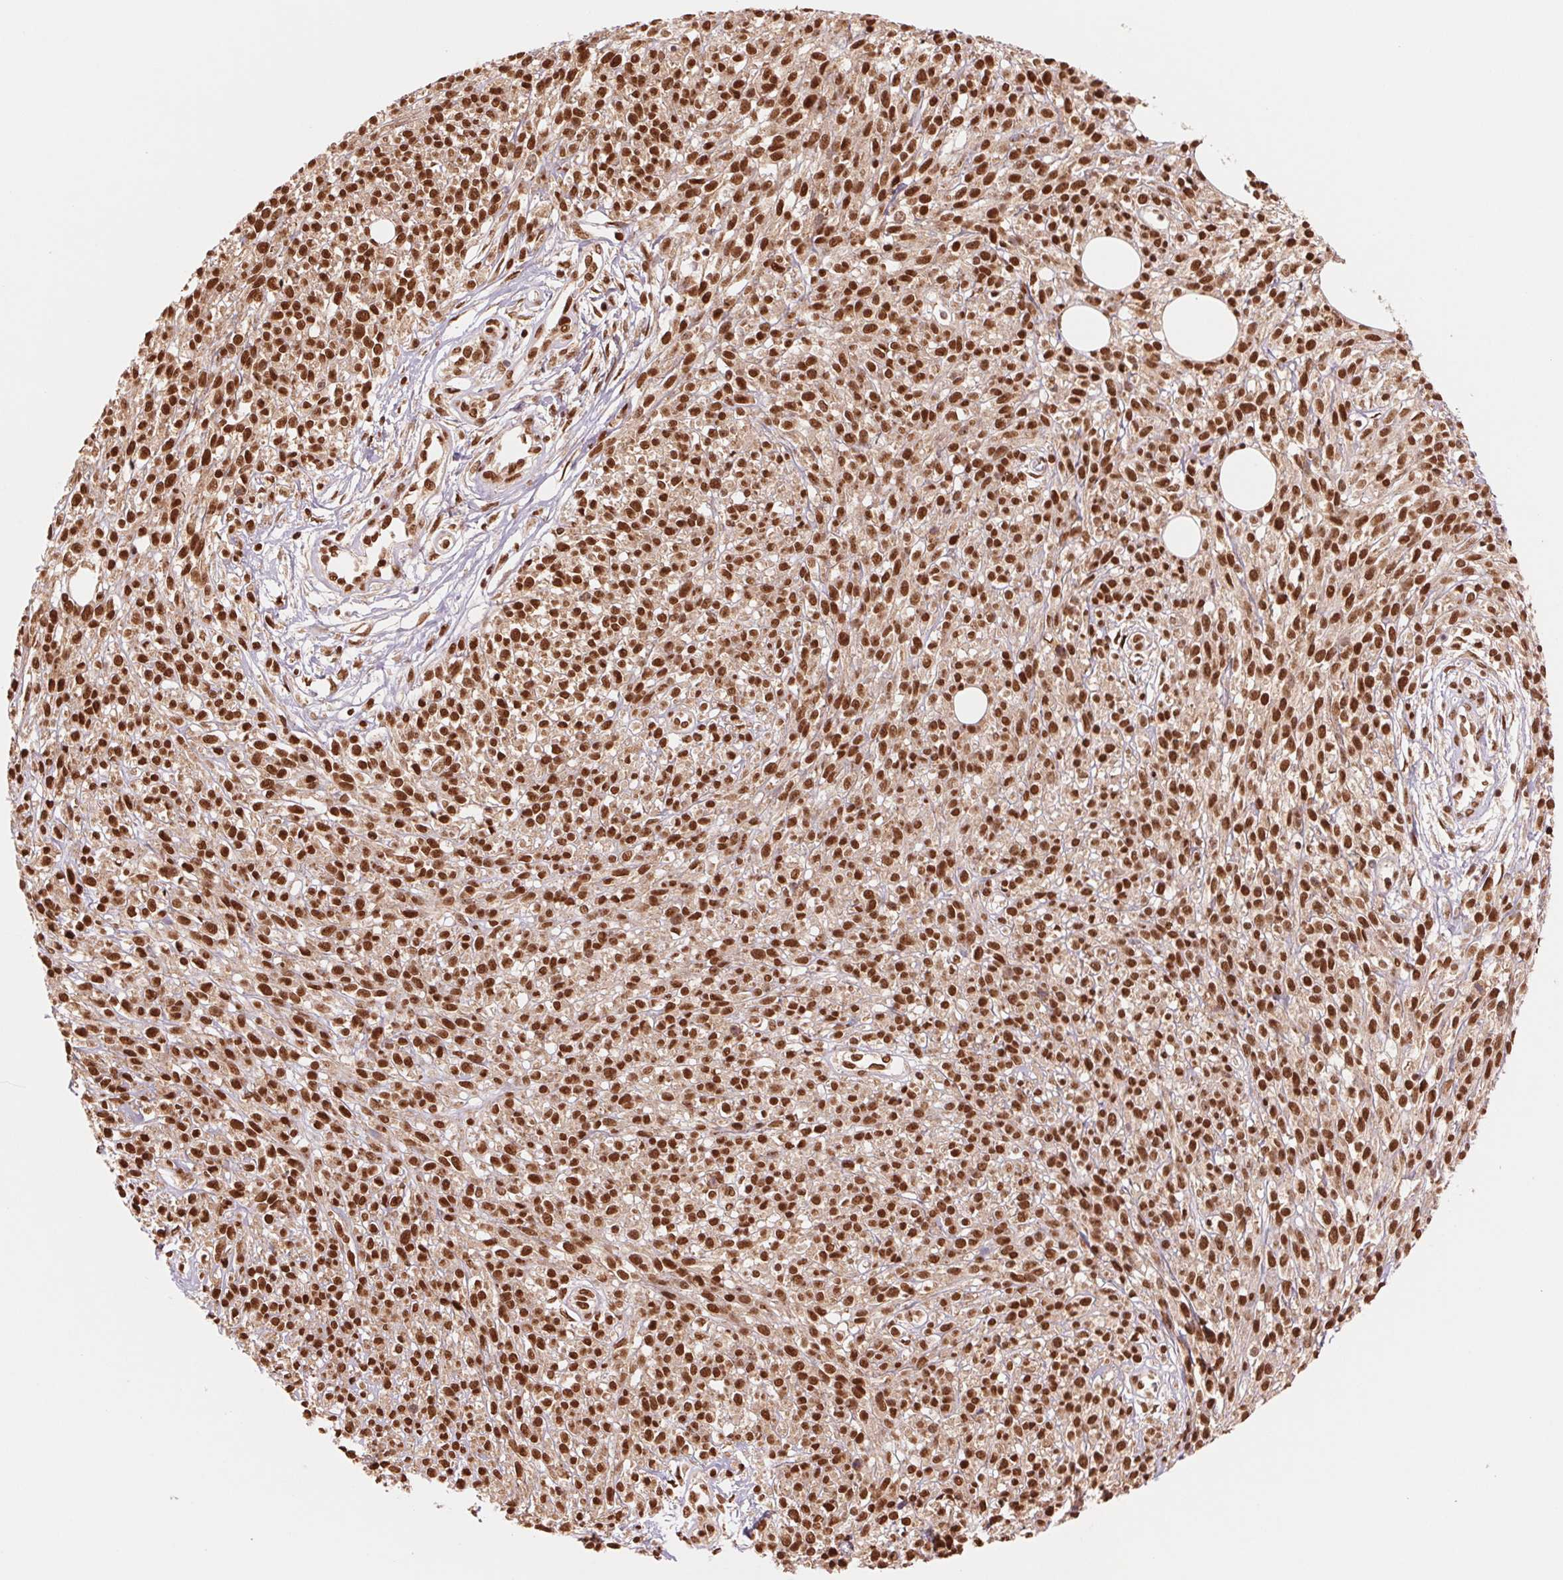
{"staining": {"intensity": "strong", "quantity": ">75%", "location": "nuclear"}, "tissue": "melanoma", "cell_type": "Tumor cells", "image_type": "cancer", "snomed": [{"axis": "morphology", "description": "Malignant melanoma, NOS"}, {"axis": "topography", "description": "Skin"}, {"axis": "topography", "description": "Skin of trunk"}], "caption": "Immunohistochemical staining of human malignant melanoma reveals high levels of strong nuclear expression in about >75% of tumor cells.", "gene": "TTLL9", "patient": {"sex": "male", "age": 74}}